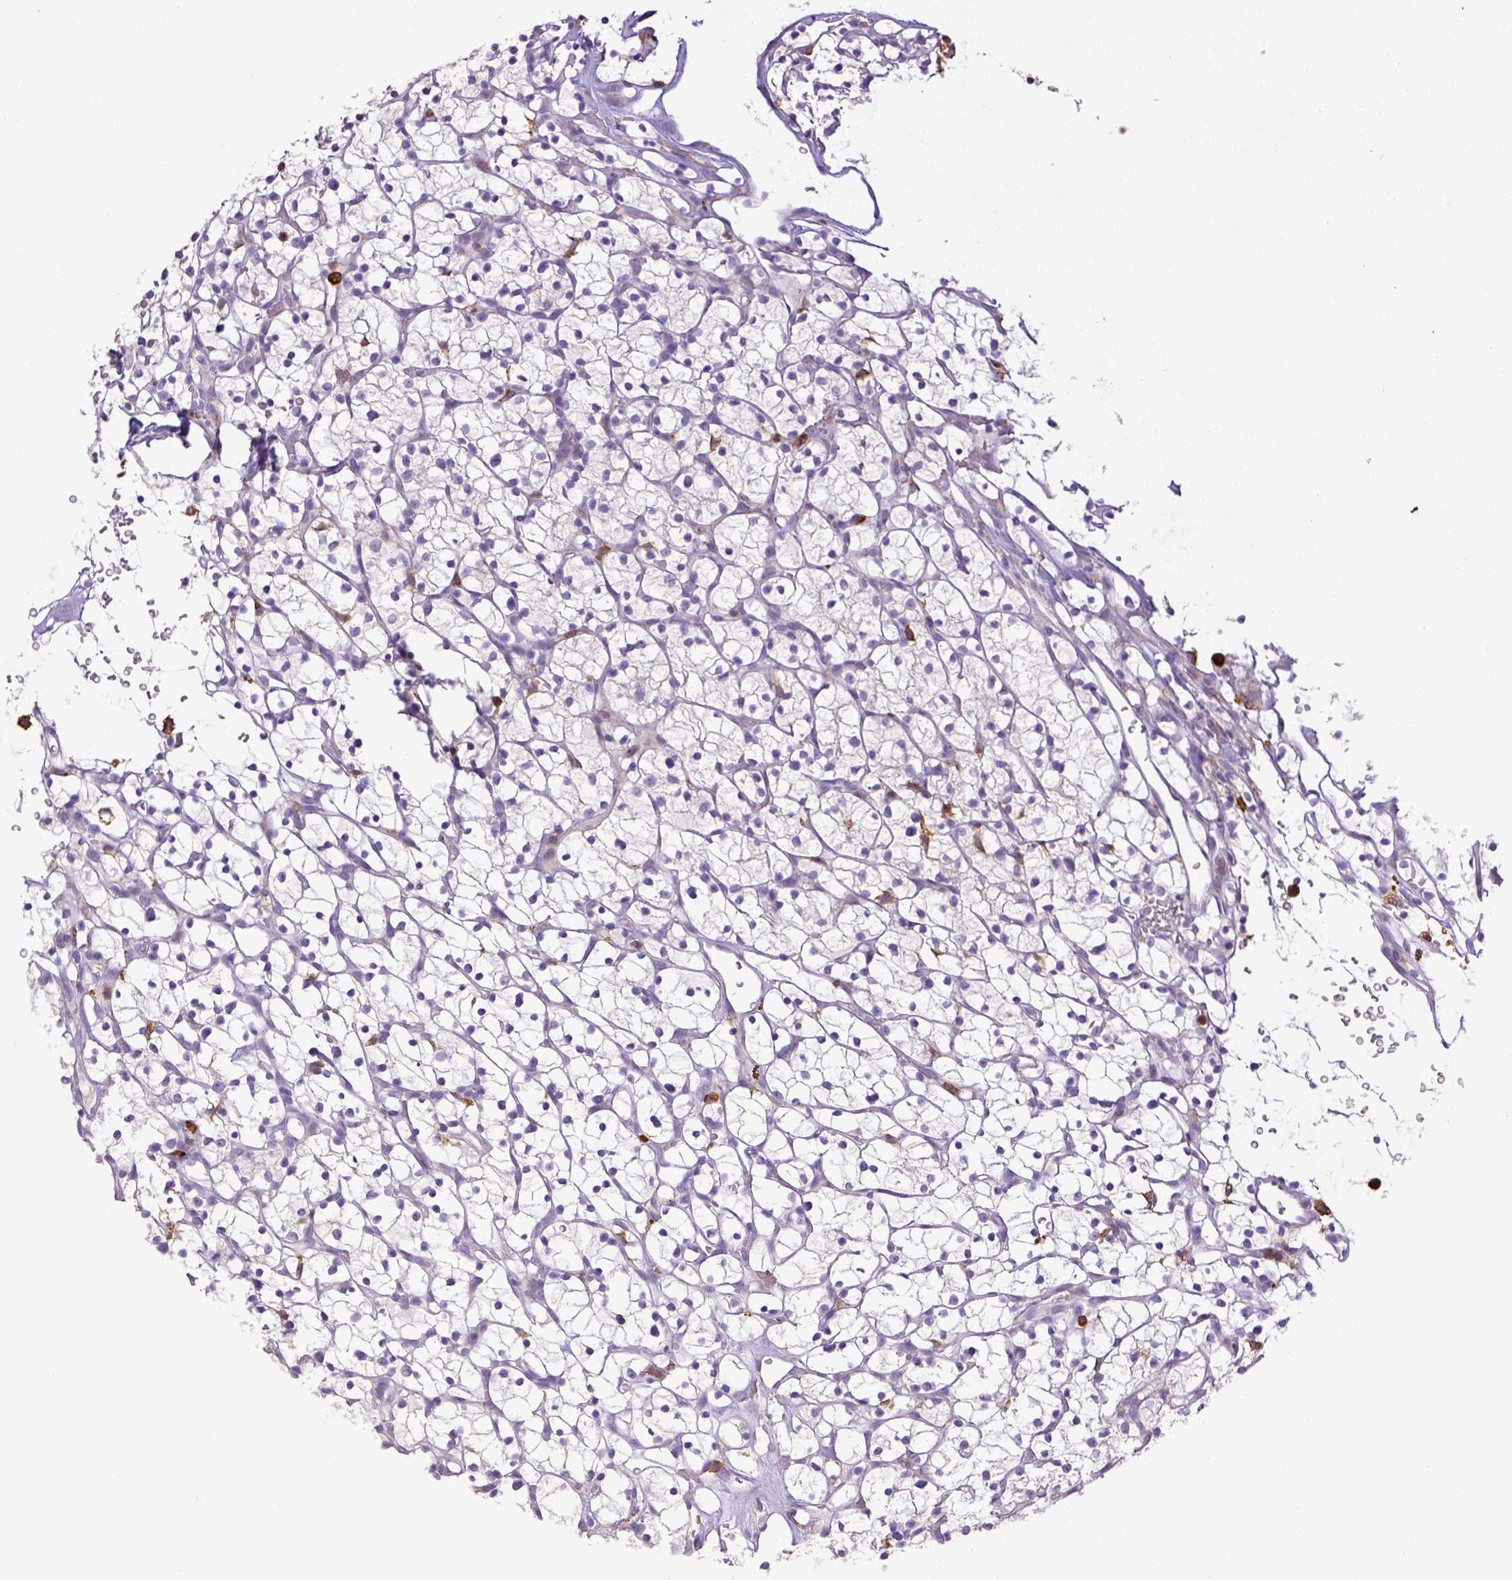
{"staining": {"intensity": "negative", "quantity": "none", "location": "none"}, "tissue": "renal cancer", "cell_type": "Tumor cells", "image_type": "cancer", "snomed": [{"axis": "morphology", "description": "Adenocarcinoma, NOS"}, {"axis": "topography", "description": "Kidney"}], "caption": "The micrograph shows no significant expression in tumor cells of adenocarcinoma (renal).", "gene": "ITGAM", "patient": {"sex": "female", "age": 64}}